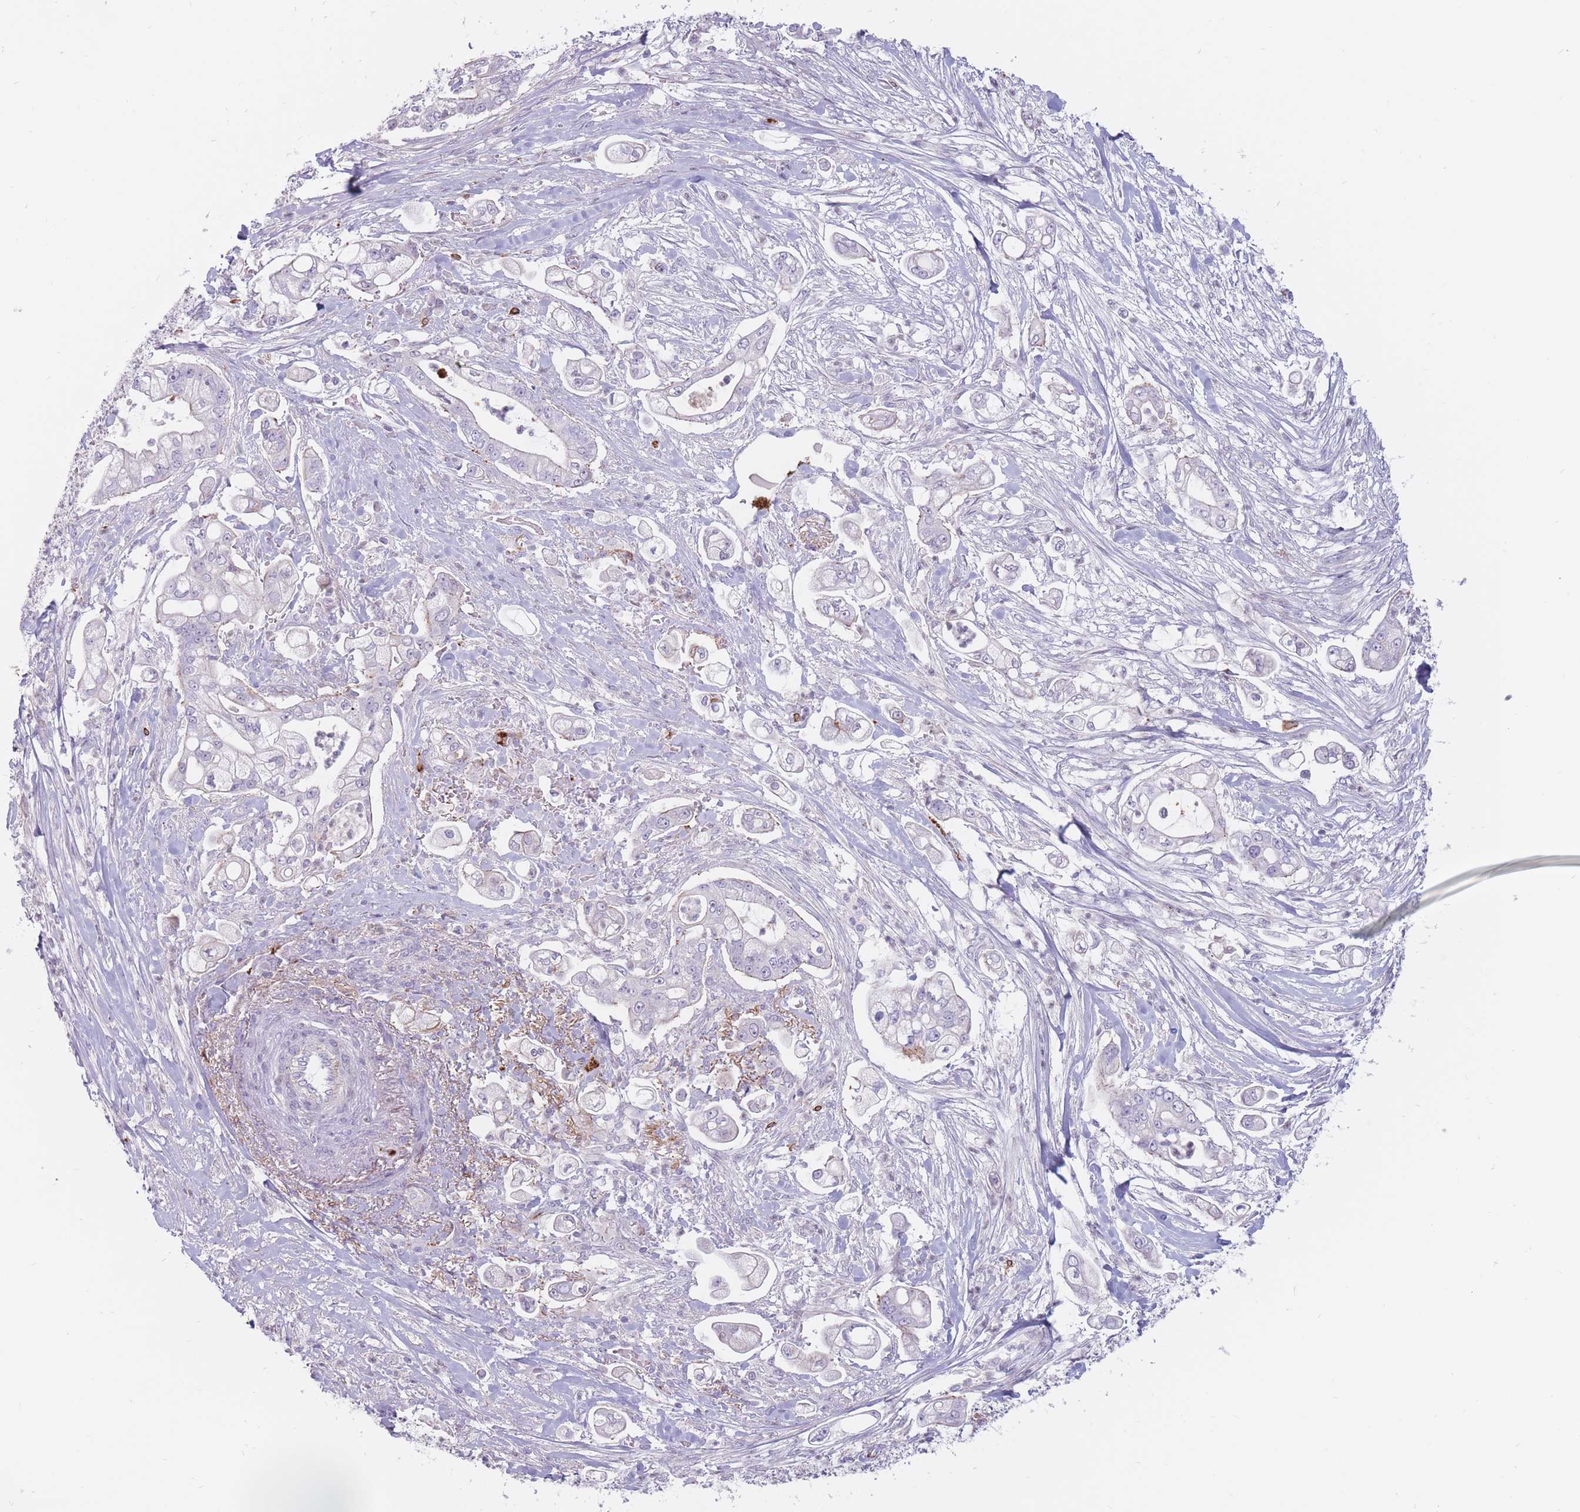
{"staining": {"intensity": "negative", "quantity": "none", "location": "none"}, "tissue": "pancreatic cancer", "cell_type": "Tumor cells", "image_type": "cancer", "snomed": [{"axis": "morphology", "description": "Adenocarcinoma, NOS"}, {"axis": "topography", "description": "Pancreas"}], "caption": "A micrograph of pancreatic cancer (adenocarcinoma) stained for a protein reveals no brown staining in tumor cells.", "gene": "PTGDR", "patient": {"sex": "female", "age": 69}}